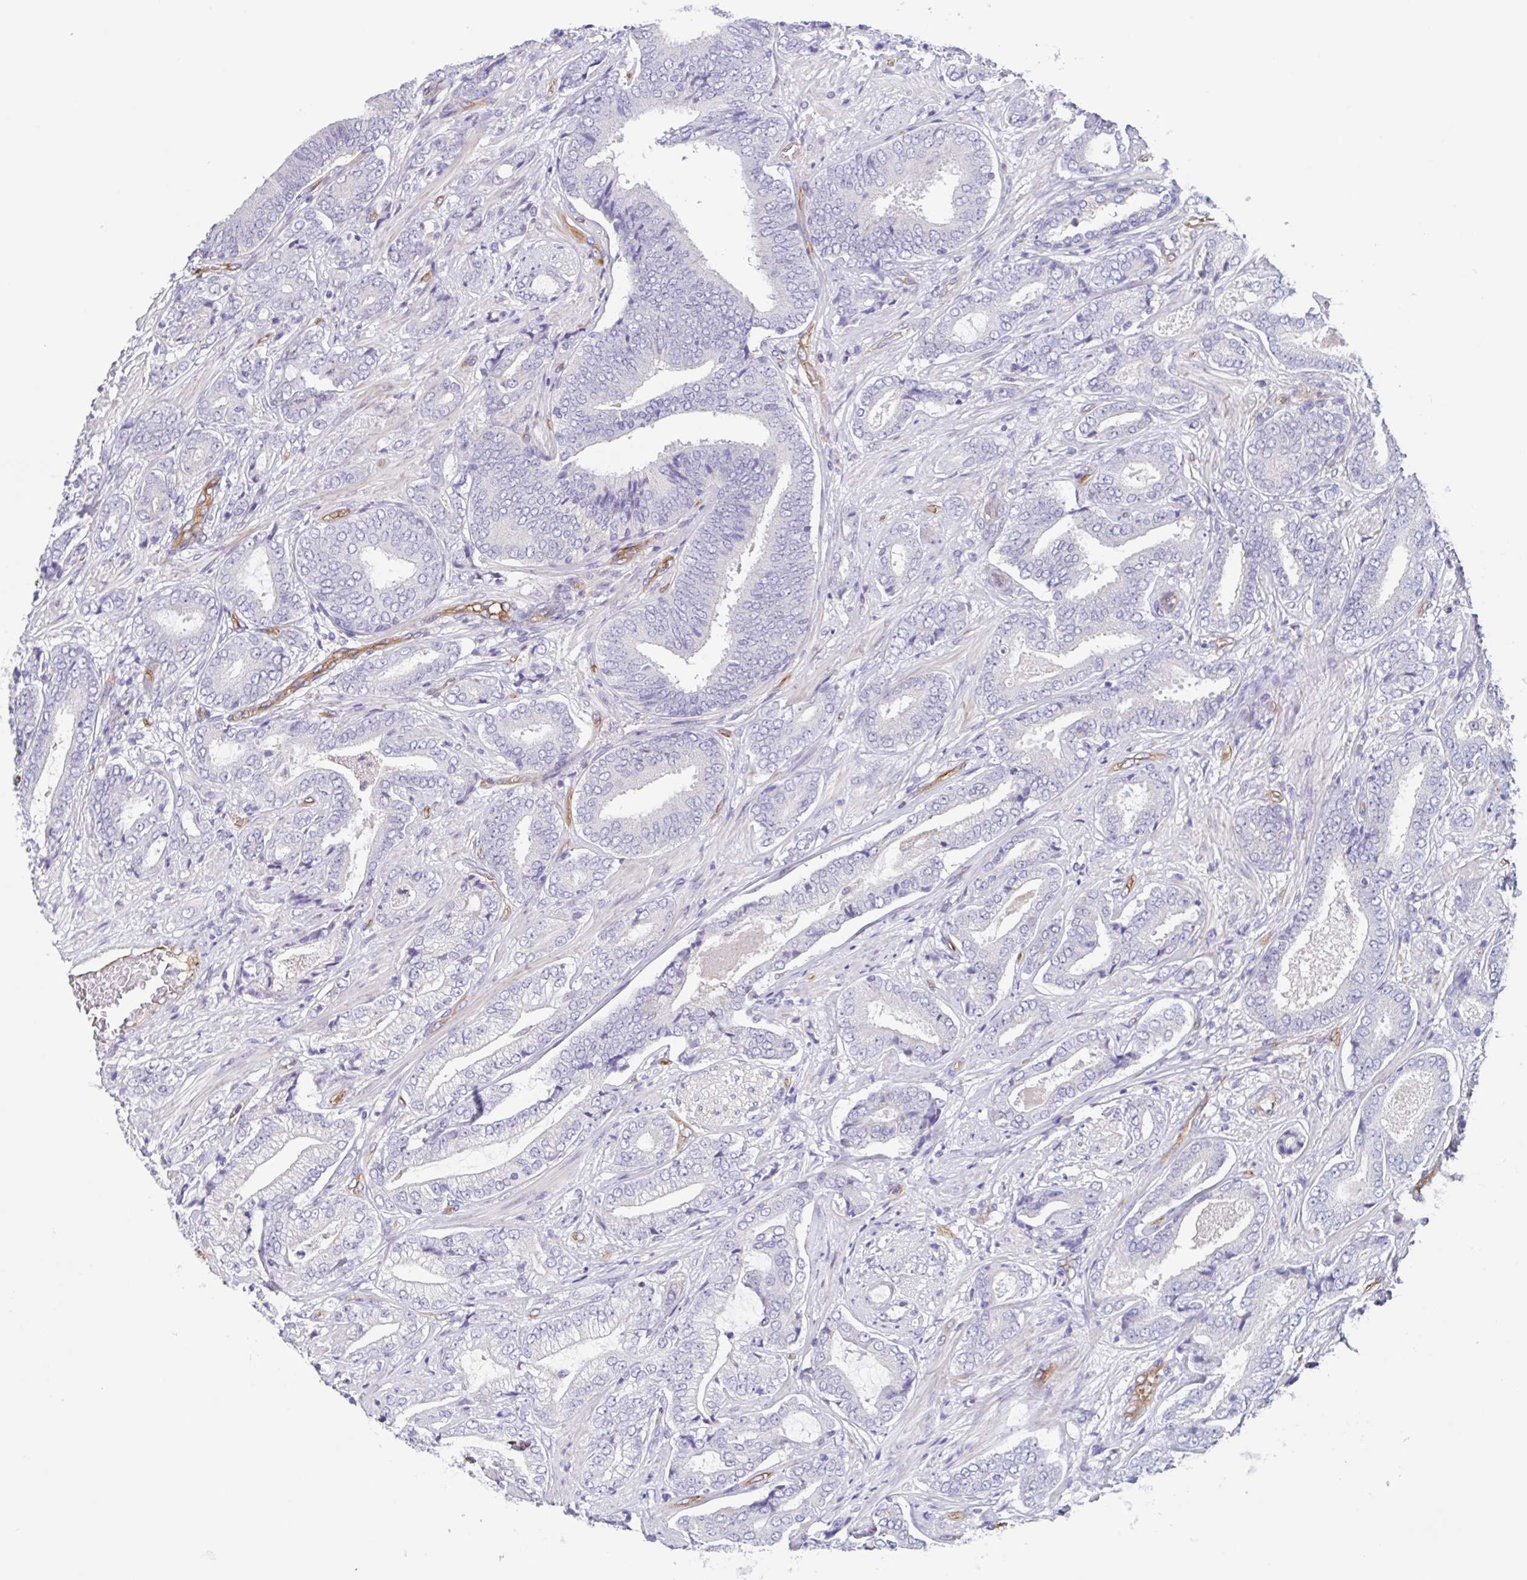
{"staining": {"intensity": "negative", "quantity": "none", "location": "none"}, "tissue": "prostate cancer", "cell_type": "Tumor cells", "image_type": "cancer", "snomed": [{"axis": "morphology", "description": "Adenocarcinoma, High grade"}, {"axis": "topography", "description": "Prostate"}], "caption": "This micrograph is of prostate cancer (adenocarcinoma (high-grade)) stained with IHC to label a protein in brown with the nuclei are counter-stained blue. There is no staining in tumor cells.", "gene": "EHD4", "patient": {"sex": "male", "age": 62}}